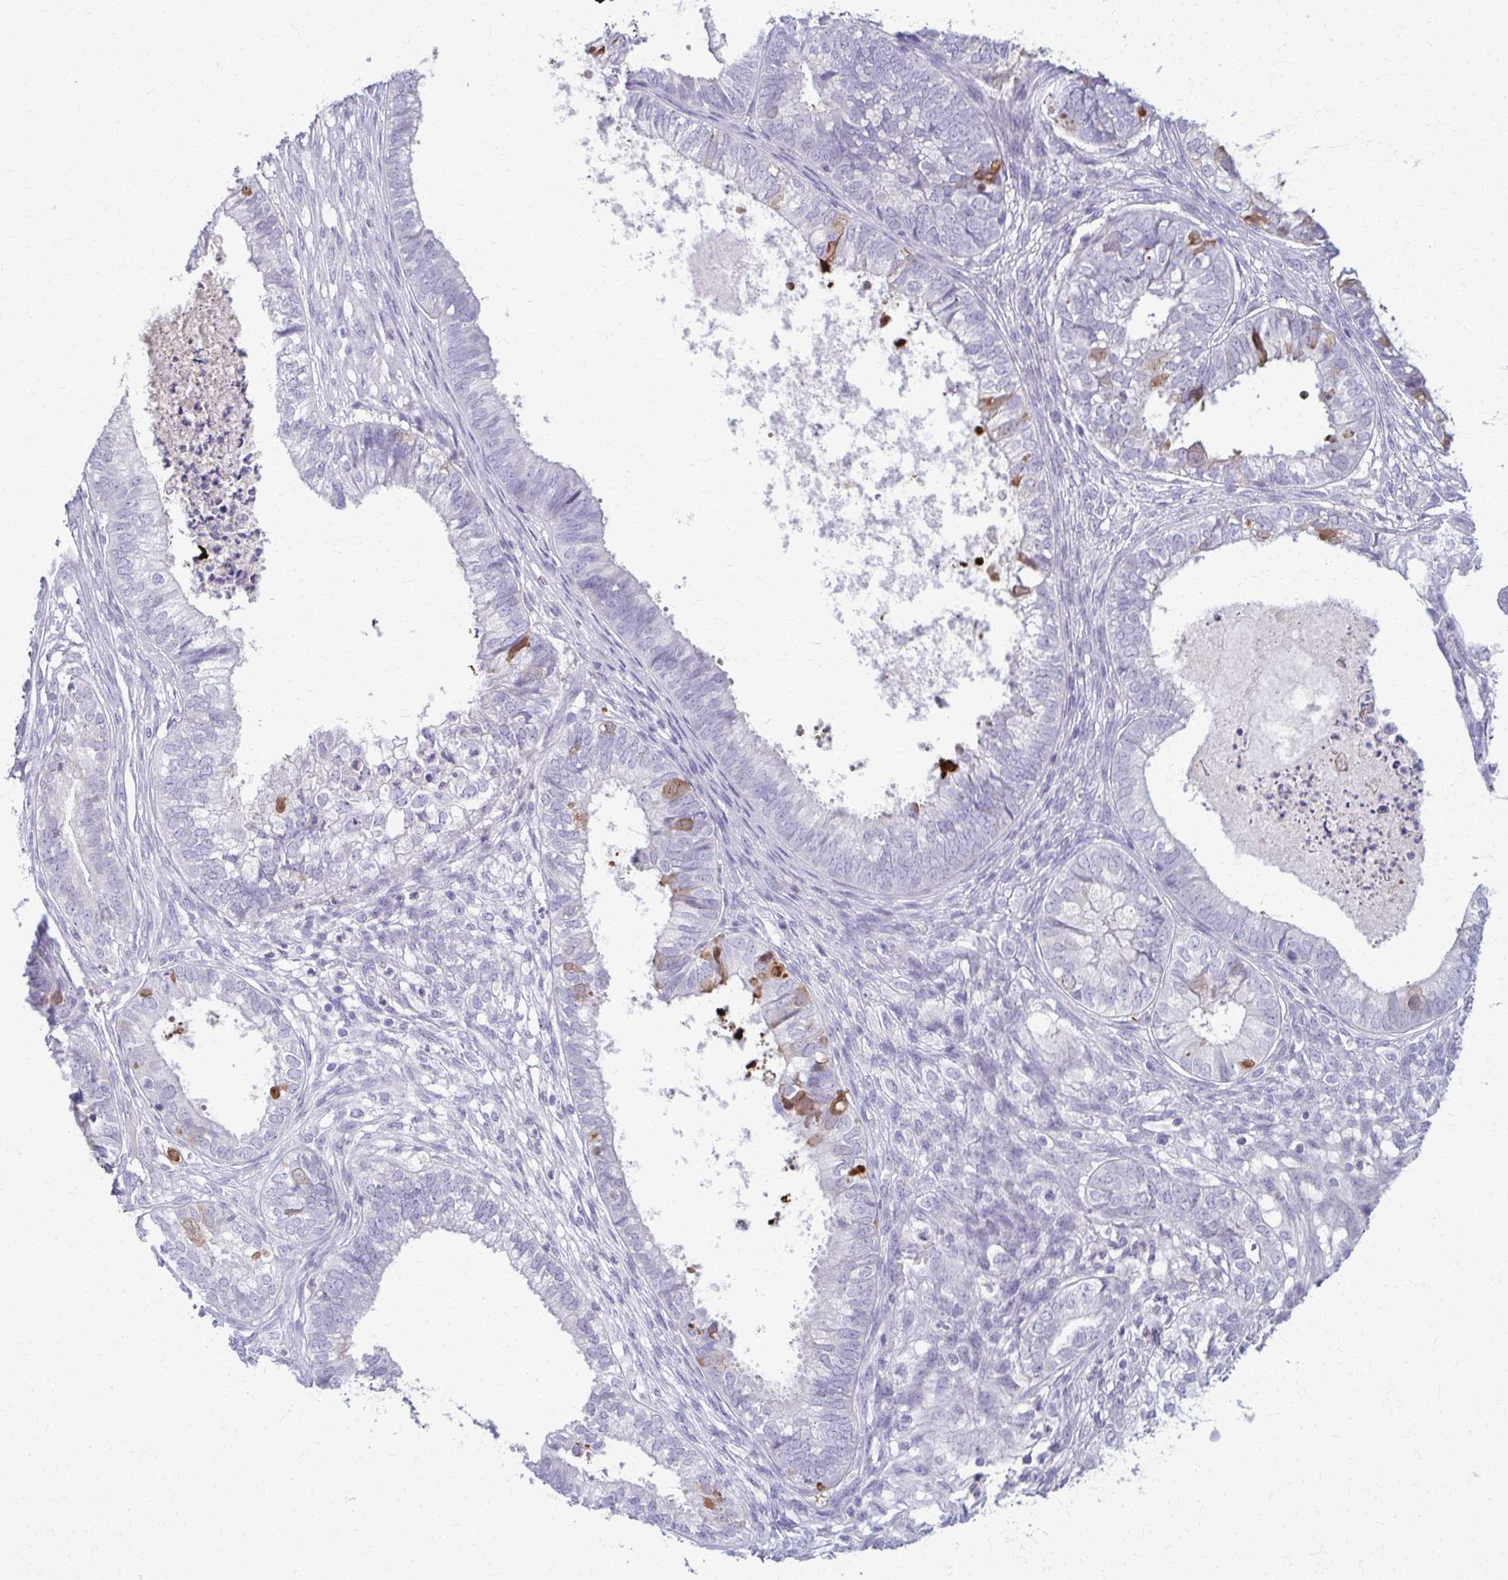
{"staining": {"intensity": "moderate", "quantity": "<25%", "location": "cytoplasmic/membranous"}, "tissue": "ovarian cancer", "cell_type": "Tumor cells", "image_type": "cancer", "snomed": [{"axis": "morphology", "description": "Carcinoma, endometroid"}, {"axis": "topography", "description": "Ovary"}], "caption": "Ovarian cancer (endometroid carcinoma) stained with a brown dye shows moderate cytoplasmic/membranous positive expression in approximately <25% of tumor cells.", "gene": "OR4M1", "patient": {"sex": "female", "age": 64}}